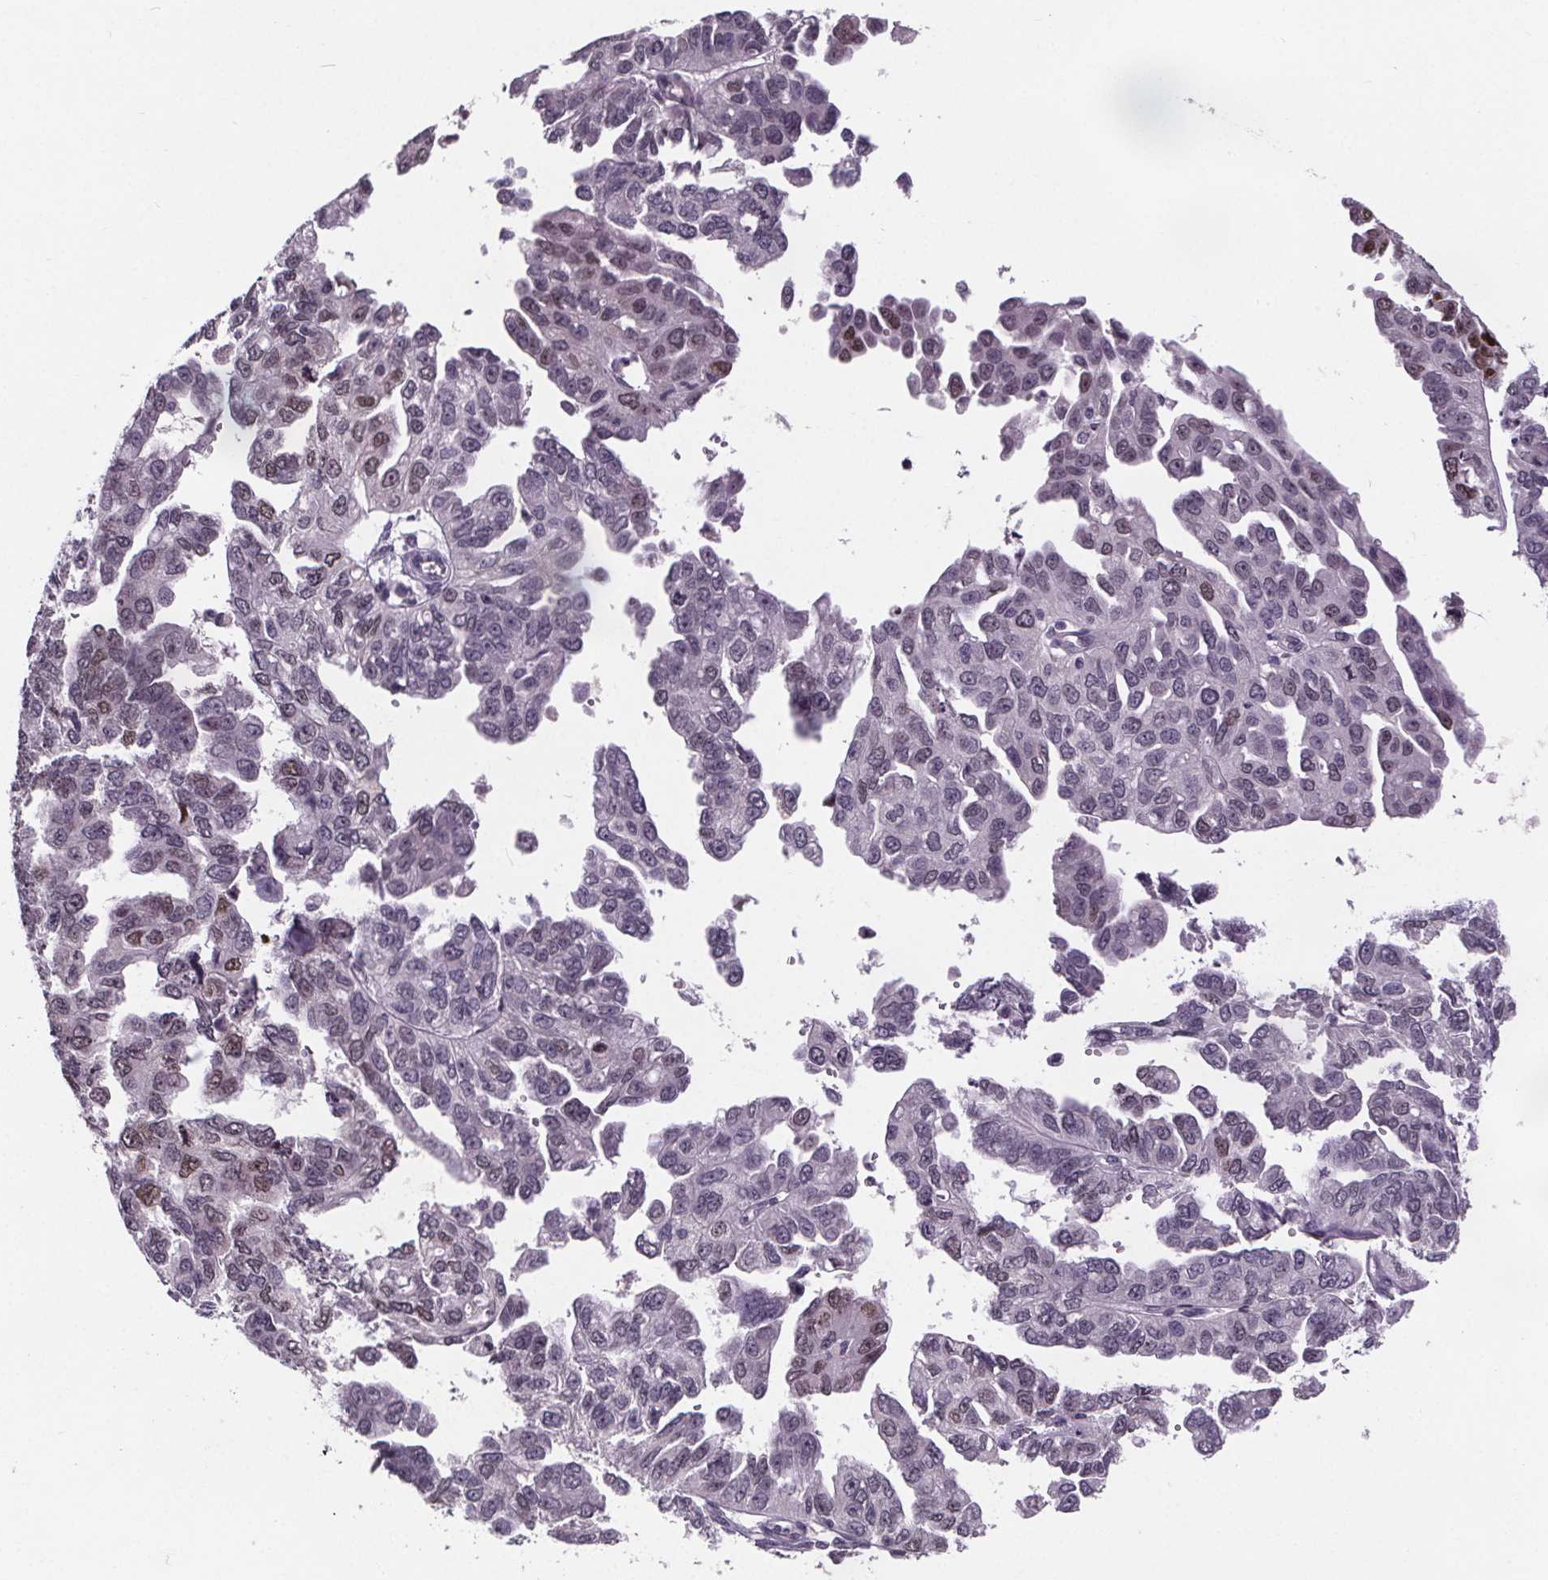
{"staining": {"intensity": "weak", "quantity": "<25%", "location": "nuclear"}, "tissue": "ovarian cancer", "cell_type": "Tumor cells", "image_type": "cancer", "snomed": [{"axis": "morphology", "description": "Cystadenocarcinoma, serous, NOS"}, {"axis": "topography", "description": "Ovary"}], "caption": "Ovarian serous cystadenocarcinoma was stained to show a protein in brown. There is no significant expression in tumor cells.", "gene": "NKX6-1", "patient": {"sex": "female", "age": 53}}